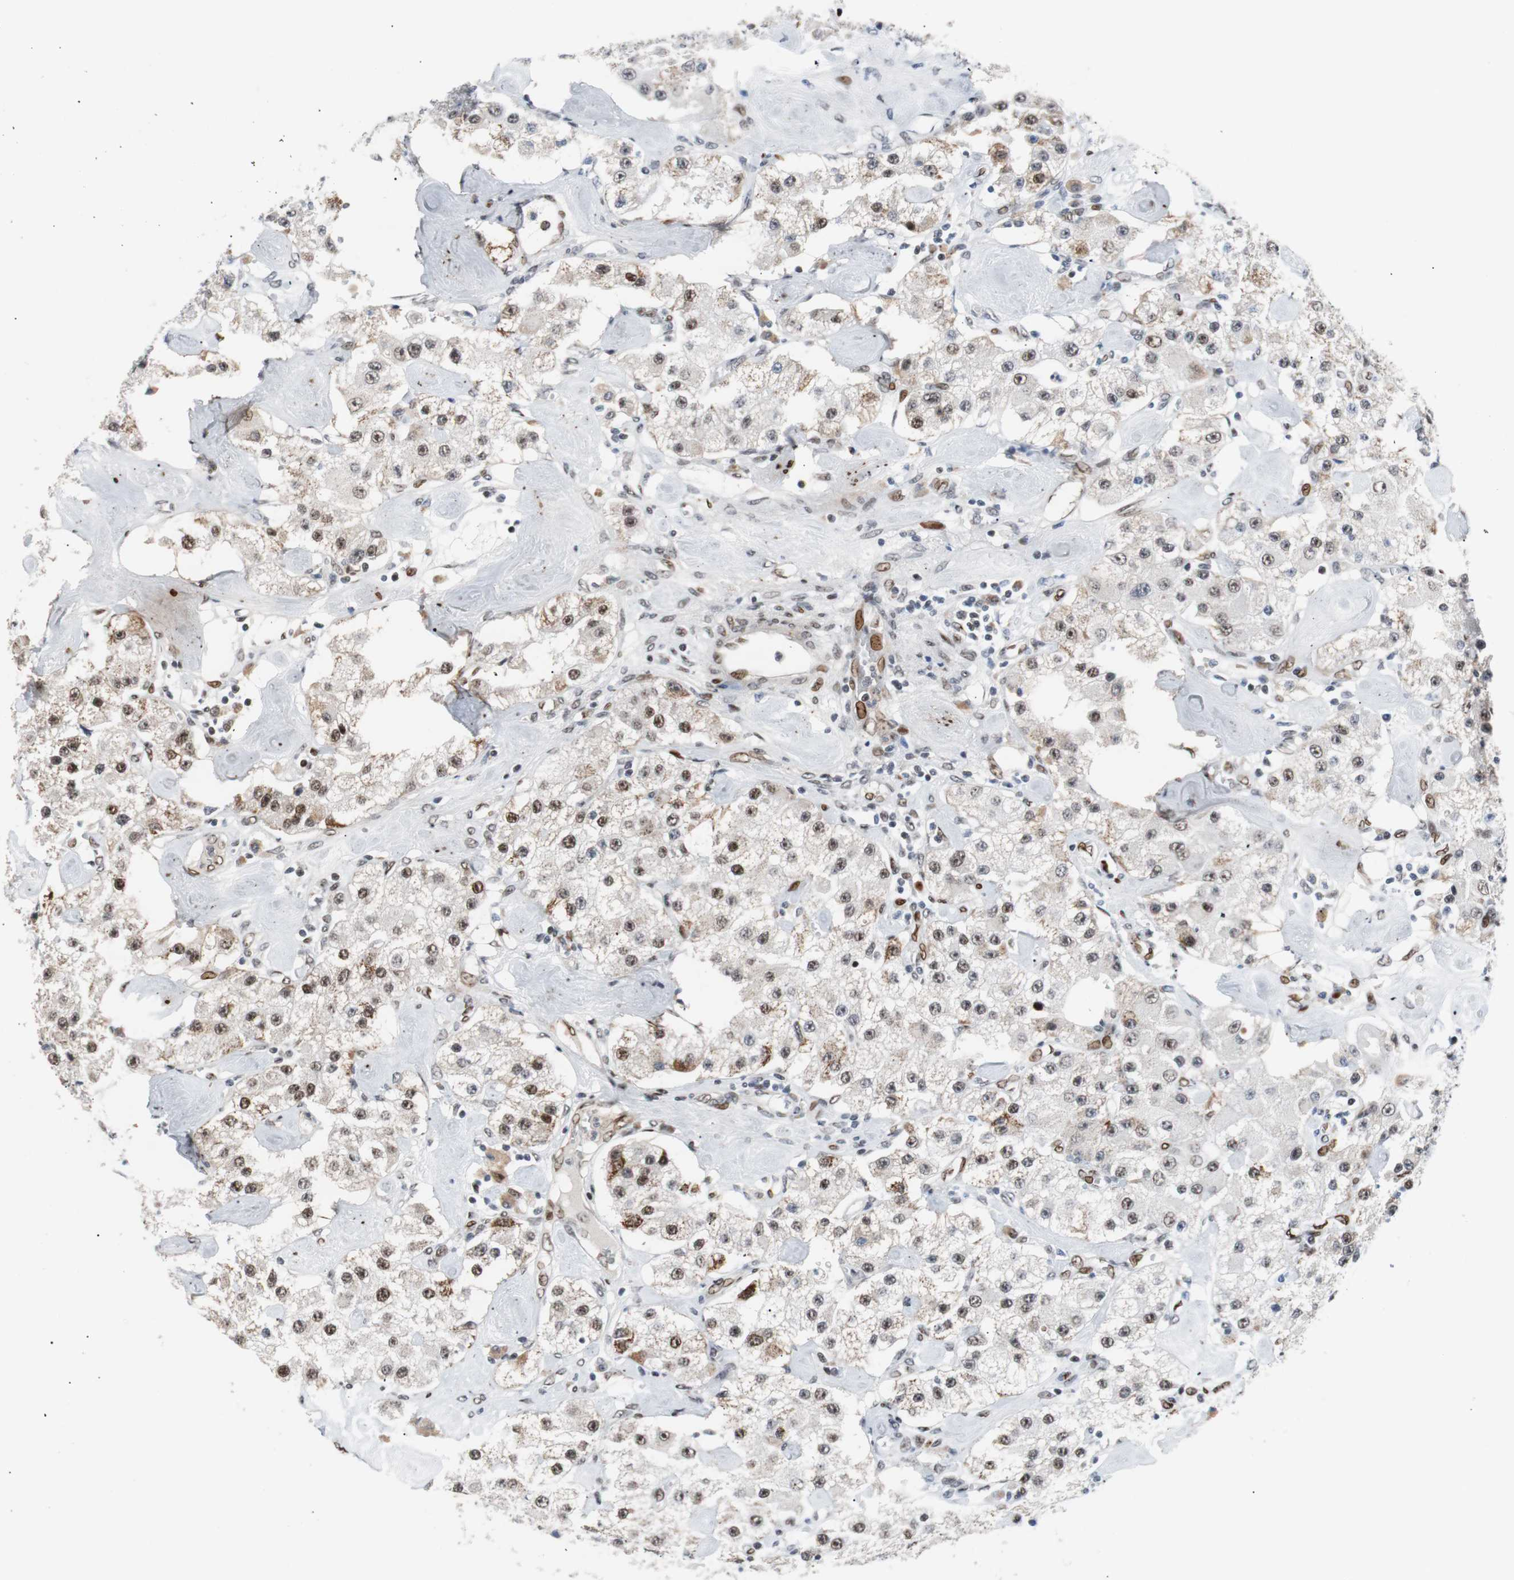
{"staining": {"intensity": "moderate", "quantity": "25%-75%", "location": "cytoplasmic/membranous,nuclear"}, "tissue": "carcinoid", "cell_type": "Tumor cells", "image_type": "cancer", "snomed": [{"axis": "morphology", "description": "Carcinoid, malignant, NOS"}, {"axis": "topography", "description": "Pancreas"}], "caption": "Carcinoid (malignant) stained with immunohistochemistry (IHC) exhibits moderate cytoplasmic/membranous and nuclear positivity in about 25%-75% of tumor cells. The staining was performed using DAB to visualize the protein expression in brown, while the nuclei were stained in blue with hematoxylin (Magnification: 20x).", "gene": "NBL1", "patient": {"sex": "male", "age": 41}}